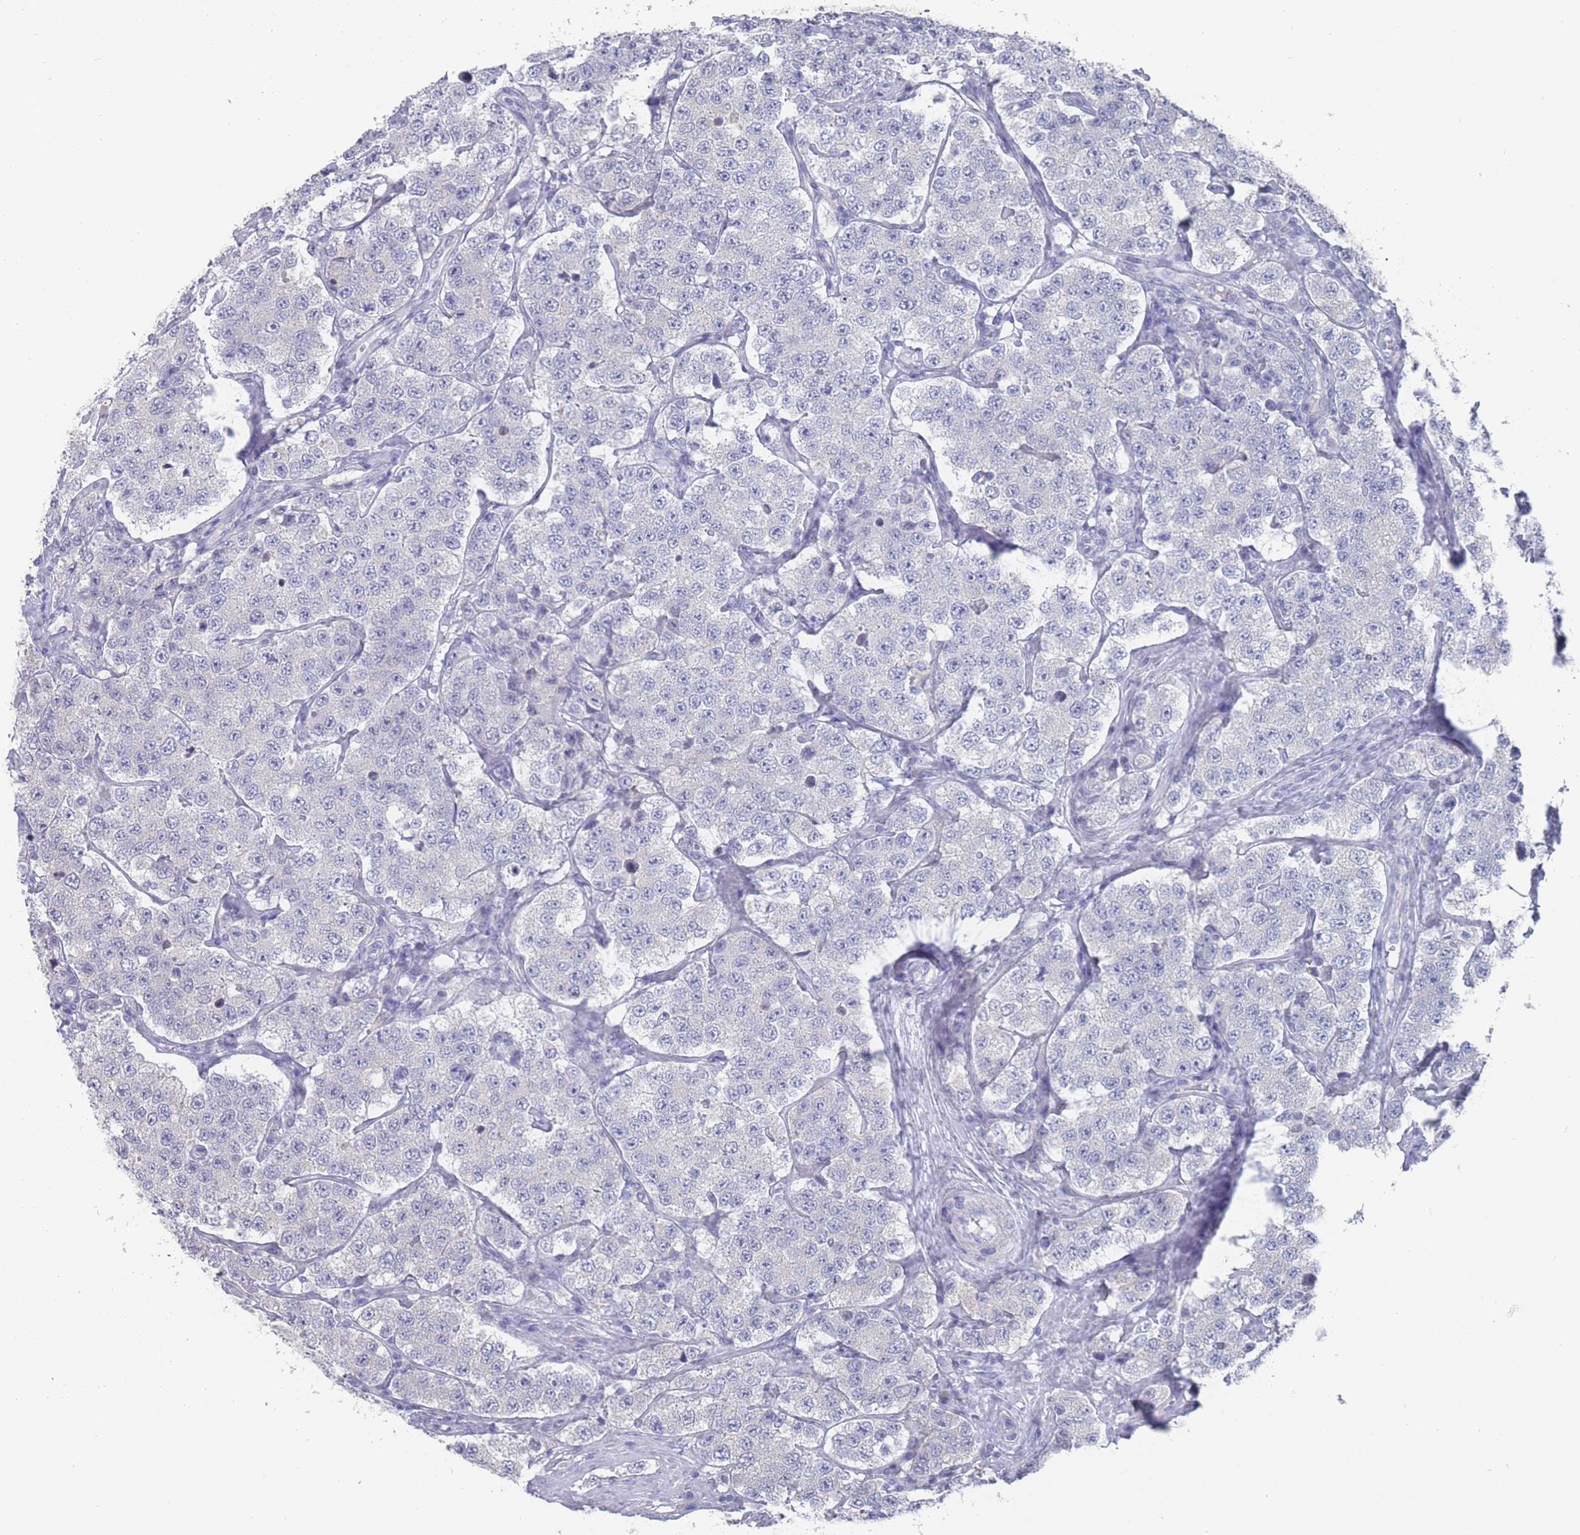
{"staining": {"intensity": "negative", "quantity": "none", "location": "none"}, "tissue": "testis cancer", "cell_type": "Tumor cells", "image_type": "cancer", "snomed": [{"axis": "morphology", "description": "Seminoma, NOS"}, {"axis": "topography", "description": "Testis"}], "caption": "A histopathology image of human testis cancer (seminoma) is negative for staining in tumor cells.", "gene": "CYP51A1", "patient": {"sex": "male", "age": 34}}